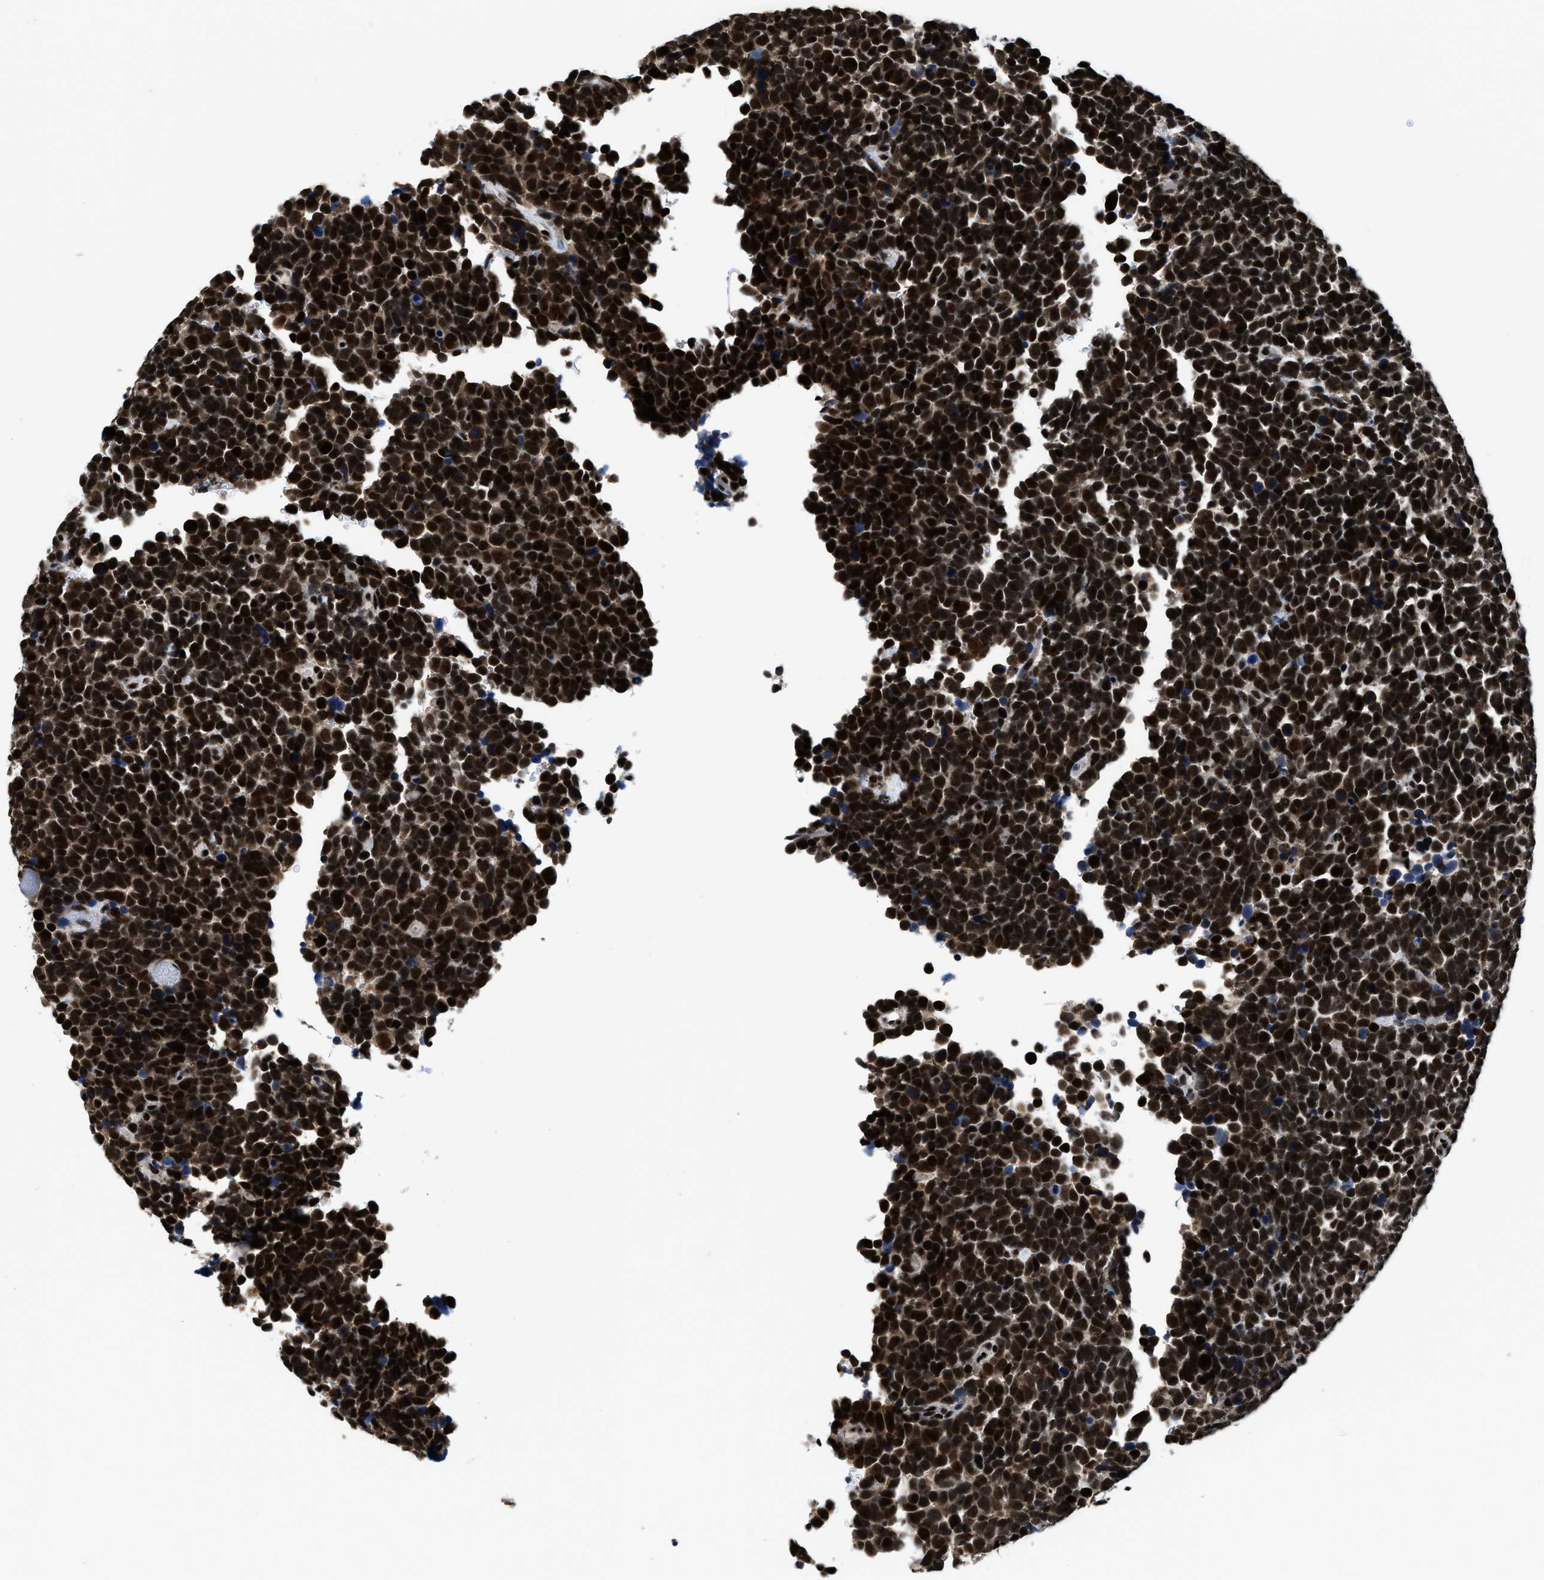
{"staining": {"intensity": "strong", "quantity": ">75%", "location": "nuclear"}, "tissue": "urothelial cancer", "cell_type": "Tumor cells", "image_type": "cancer", "snomed": [{"axis": "morphology", "description": "Urothelial carcinoma, High grade"}, {"axis": "topography", "description": "Urinary bladder"}], "caption": "Approximately >75% of tumor cells in urothelial cancer reveal strong nuclear protein positivity as visualized by brown immunohistochemical staining.", "gene": "HNRNPH2", "patient": {"sex": "female", "age": 82}}